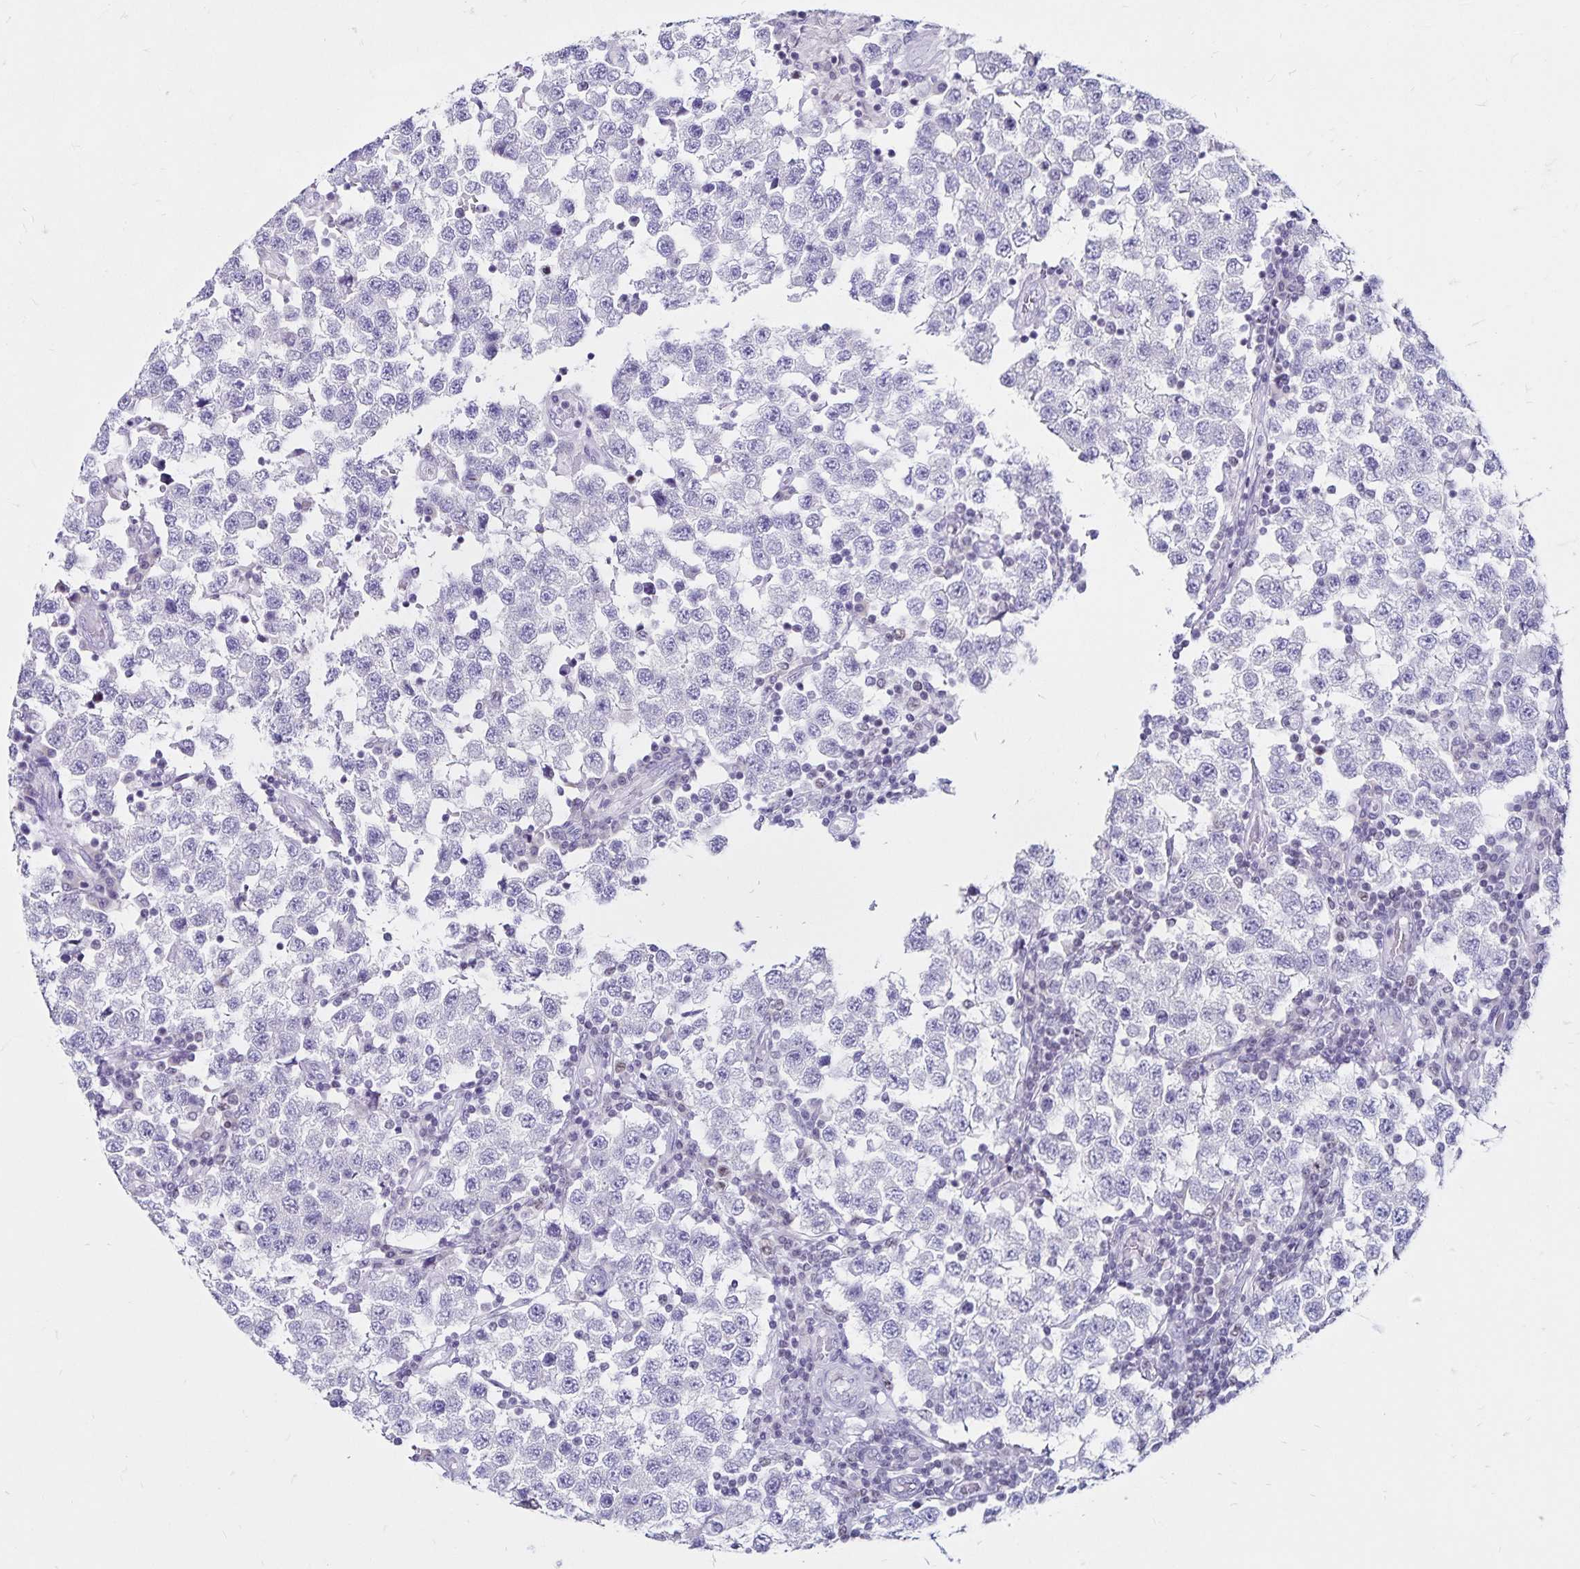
{"staining": {"intensity": "negative", "quantity": "none", "location": "none"}, "tissue": "testis cancer", "cell_type": "Tumor cells", "image_type": "cancer", "snomed": [{"axis": "morphology", "description": "Seminoma, NOS"}, {"axis": "topography", "description": "Testis"}], "caption": "An image of human seminoma (testis) is negative for staining in tumor cells.", "gene": "IKZF1", "patient": {"sex": "male", "age": 34}}